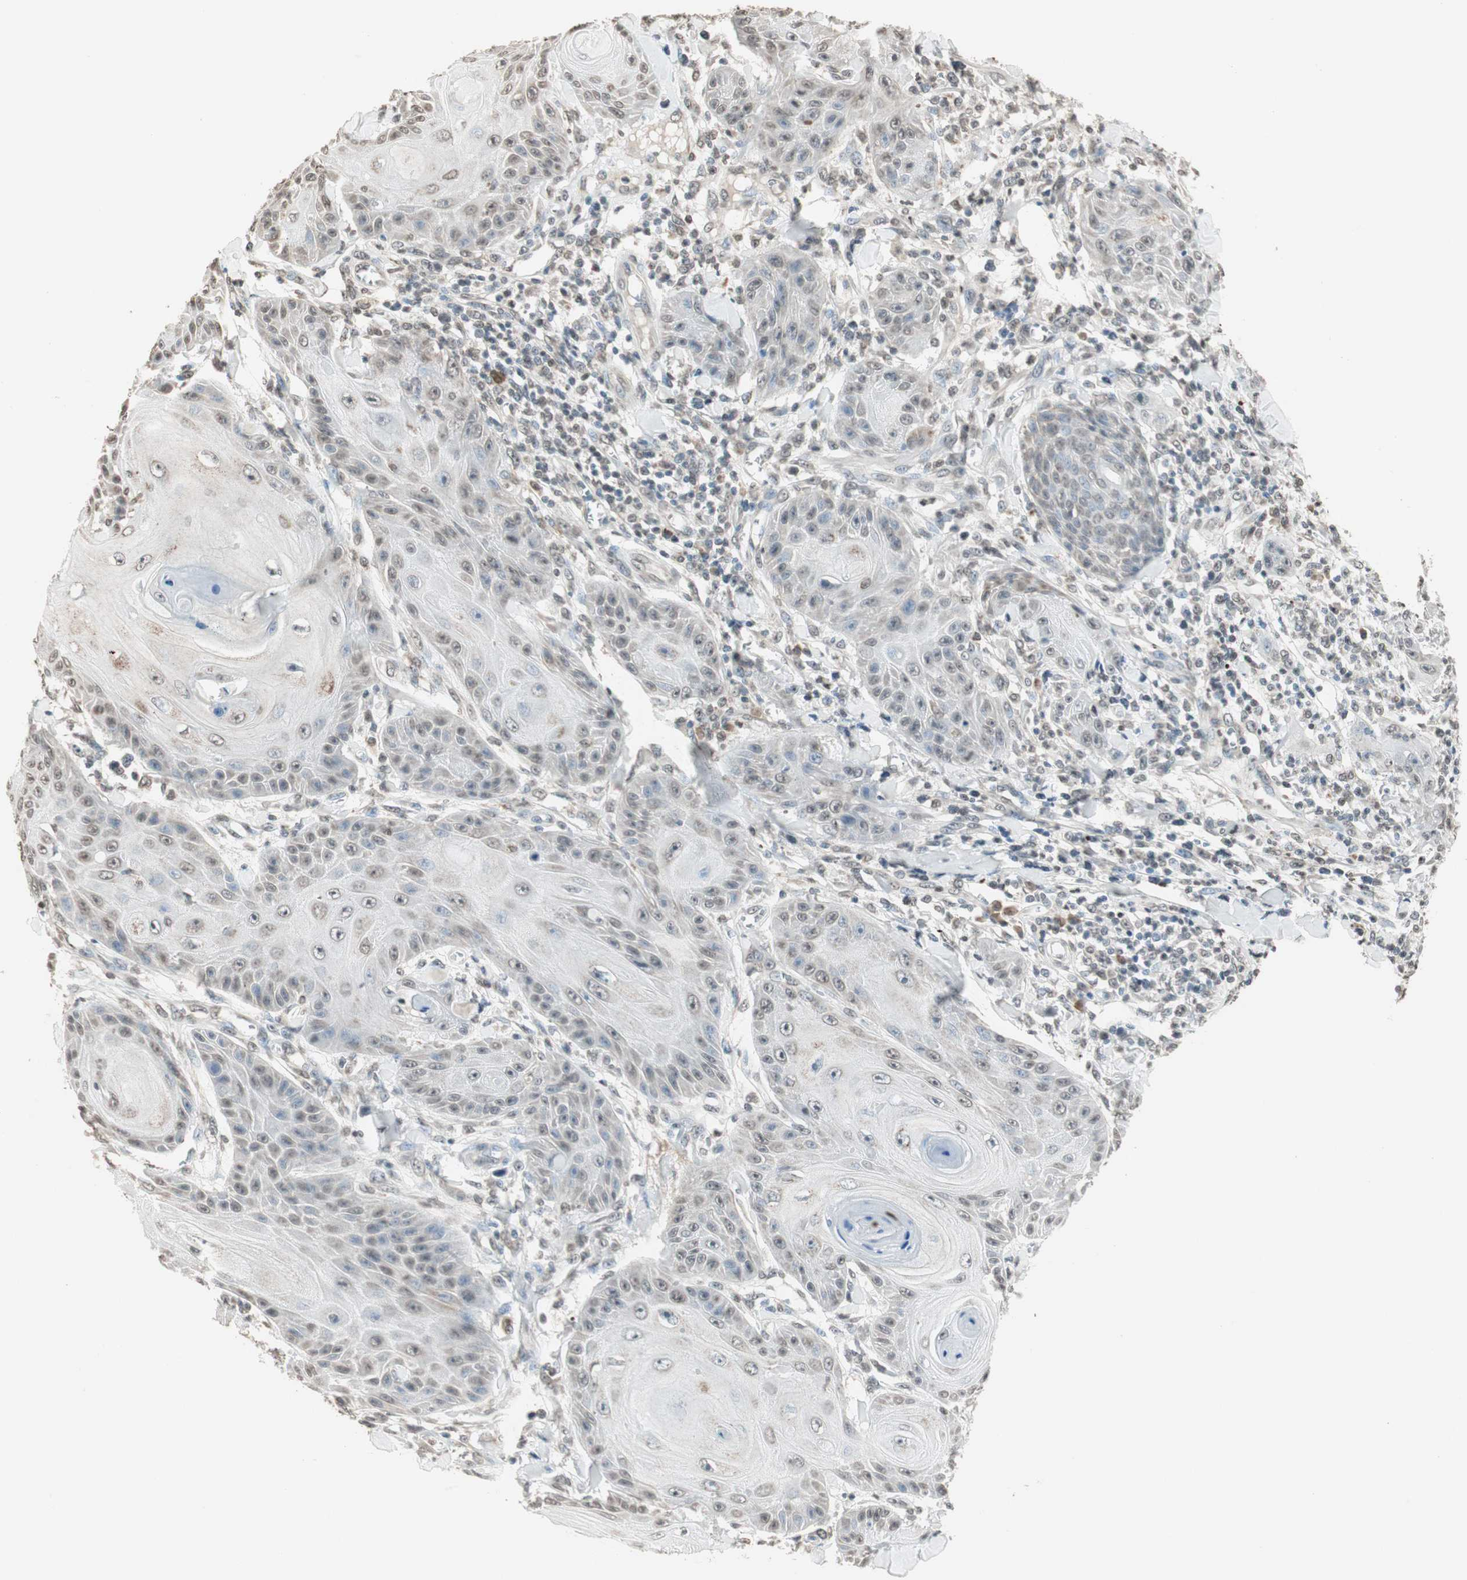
{"staining": {"intensity": "weak", "quantity": "<25%", "location": "cytoplasmic/membranous,nuclear"}, "tissue": "skin cancer", "cell_type": "Tumor cells", "image_type": "cancer", "snomed": [{"axis": "morphology", "description": "Squamous cell carcinoma, NOS"}, {"axis": "topography", "description": "Skin"}], "caption": "IHC of skin cancer (squamous cell carcinoma) reveals no staining in tumor cells.", "gene": "PRELID1", "patient": {"sex": "female", "age": 78}}